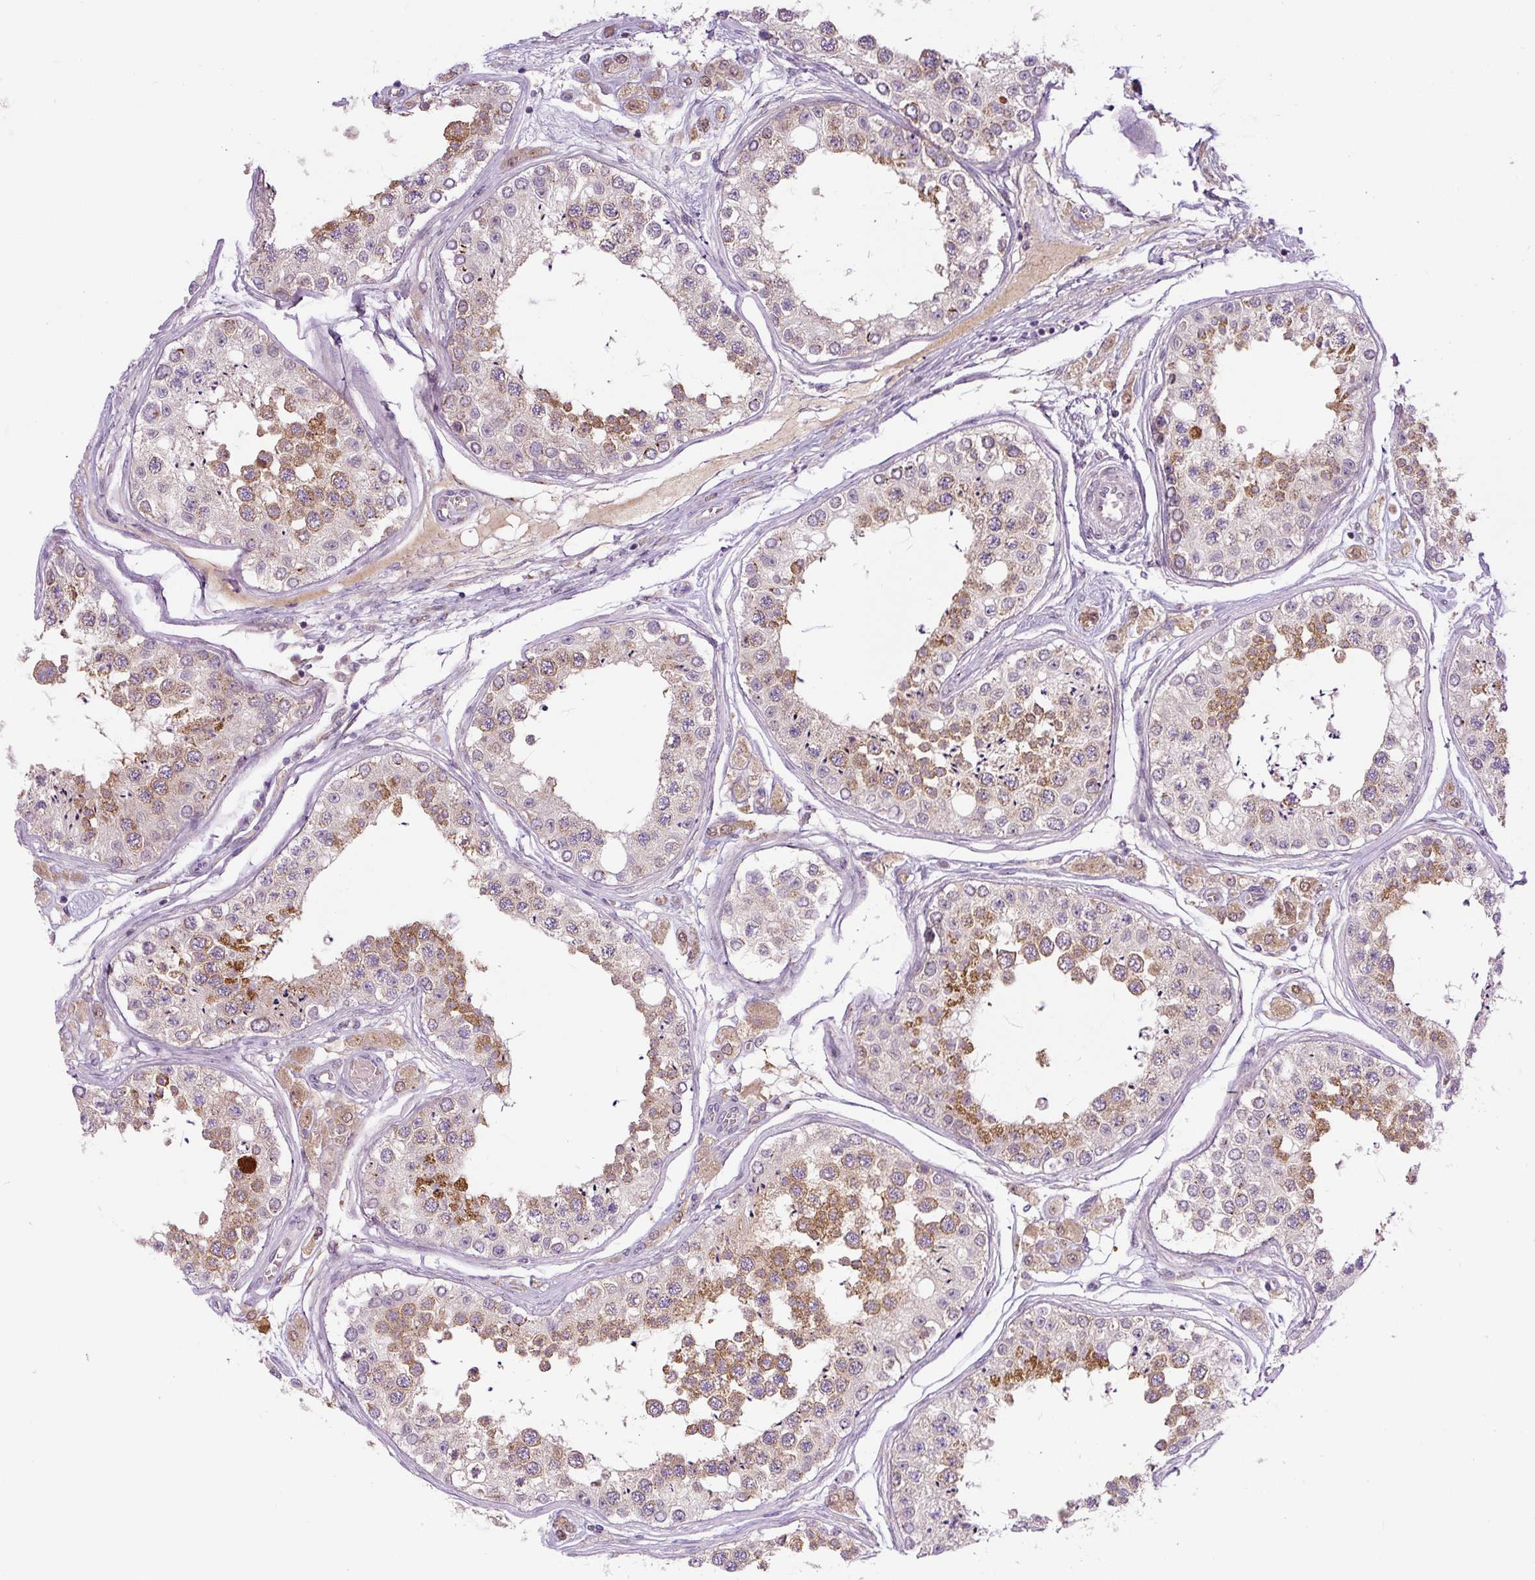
{"staining": {"intensity": "strong", "quantity": "25%-75%", "location": "cytoplasmic/membranous"}, "tissue": "testis", "cell_type": "Cells in seminiferous ducts", "image_type": "normal", "snomed": [{"axis": "morphology", "description": "Normal tissue, NOS"}, {"axis": "topography", "description": "Testis"}], "caption": "This image demonstrates immunohistochemistry (IHC) staining of normal testis, with high strong cytoplasmic/membranous staining in approximately 25%-75% of cells in seminiferous ducts.", "gene": "PCM1", "patient": {"sex": "male", "age": 25}}